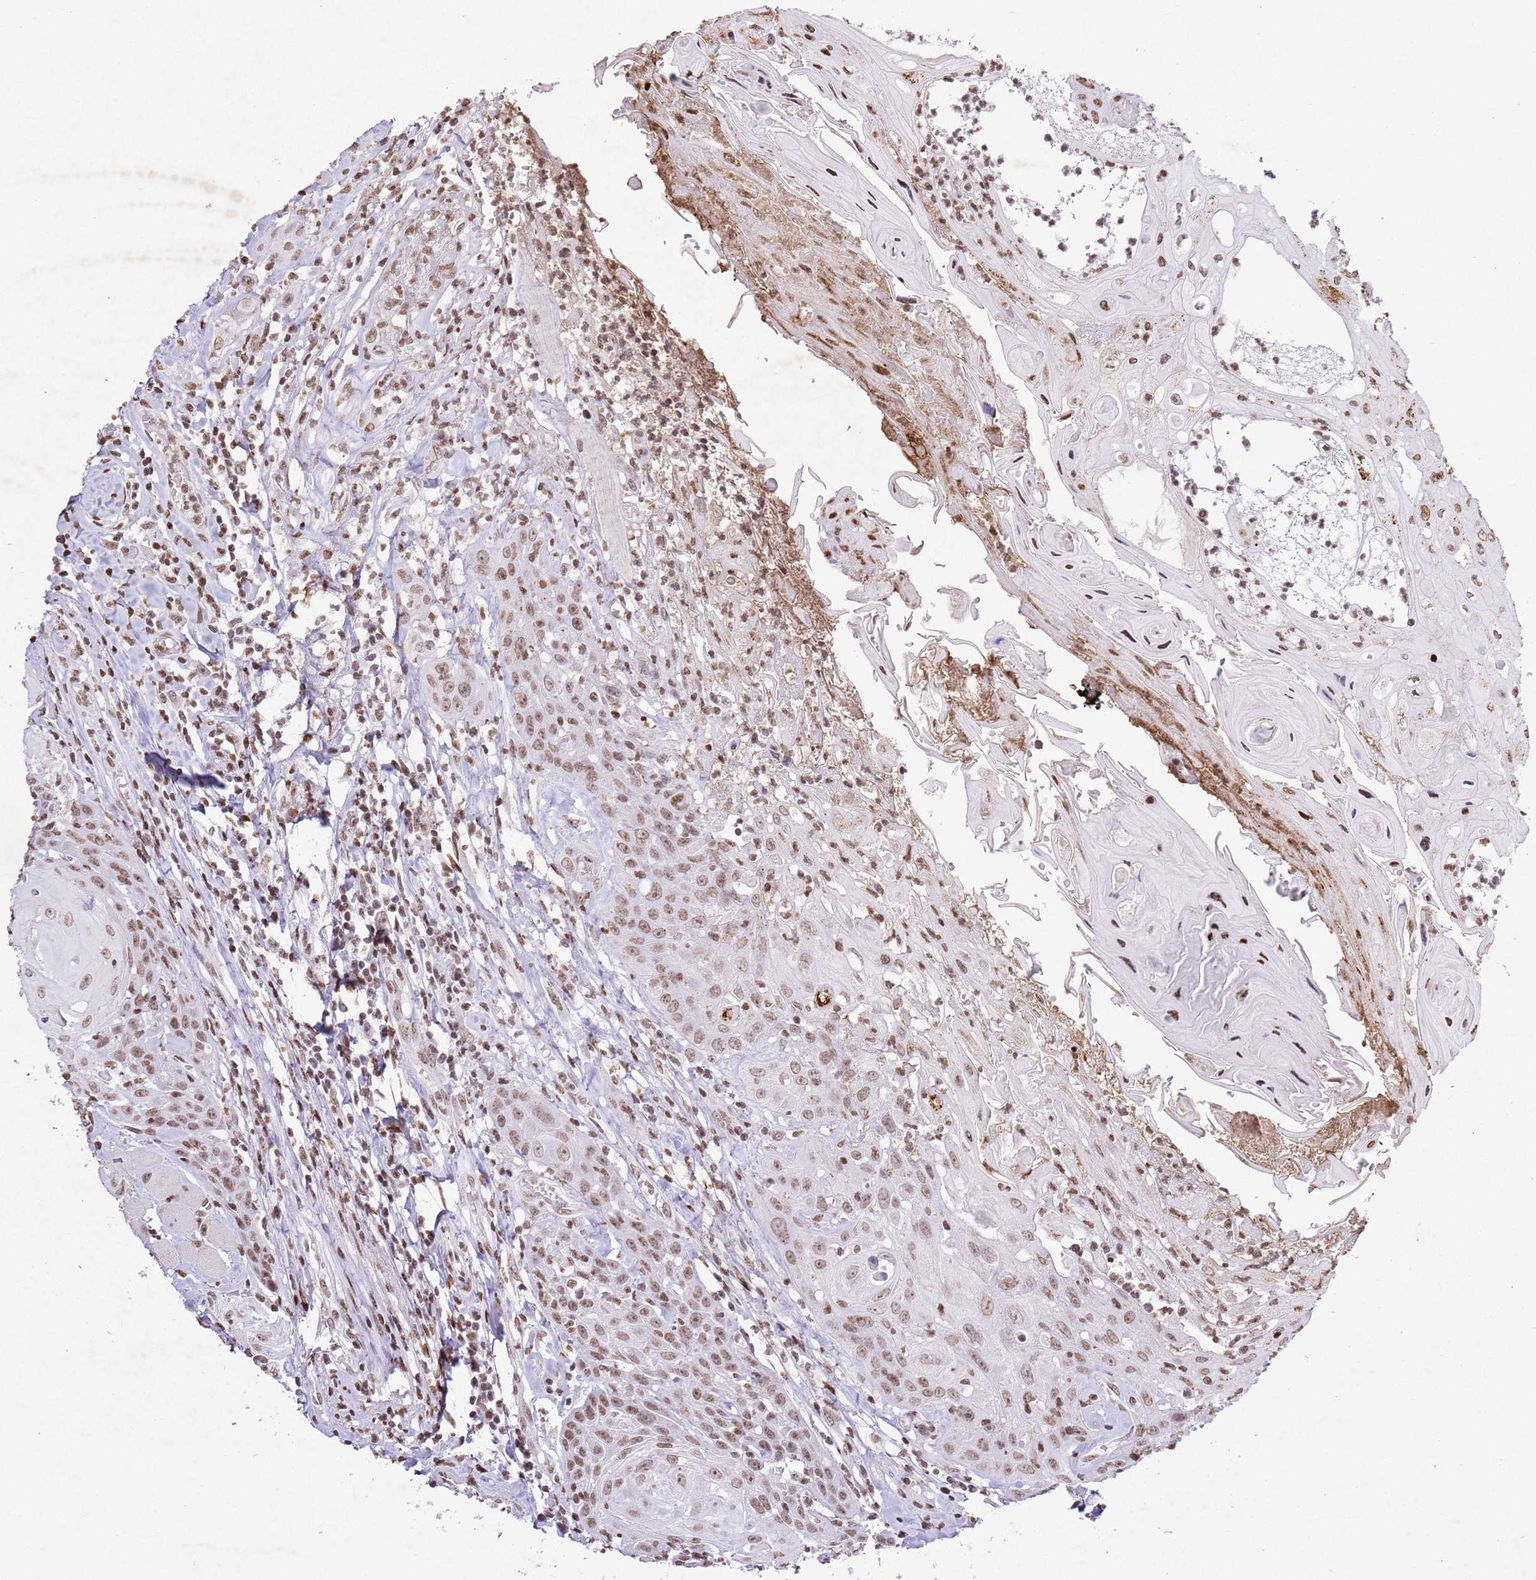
{"staining": {"intensity": "moderate", "quantity": ">75%", "location": "nuclear"}, "tissue": "head and neck cancer", "cell_type": "Tumor cells", "image_type": "cancer", "snomed": [{"axis": "morphology", "description": "Squamous cell carcinoma, NOS"}, {"axis": "topography", "description": "Head-Neck"}], "caption": "Protein expression analysis of head and neck cancer (squamous cell carcinoma) exhibits moderate nuclear staining in about >75% of tumor cells.", "gene": "BMAL1", "patient": {"sex": "female", "age": 59}}